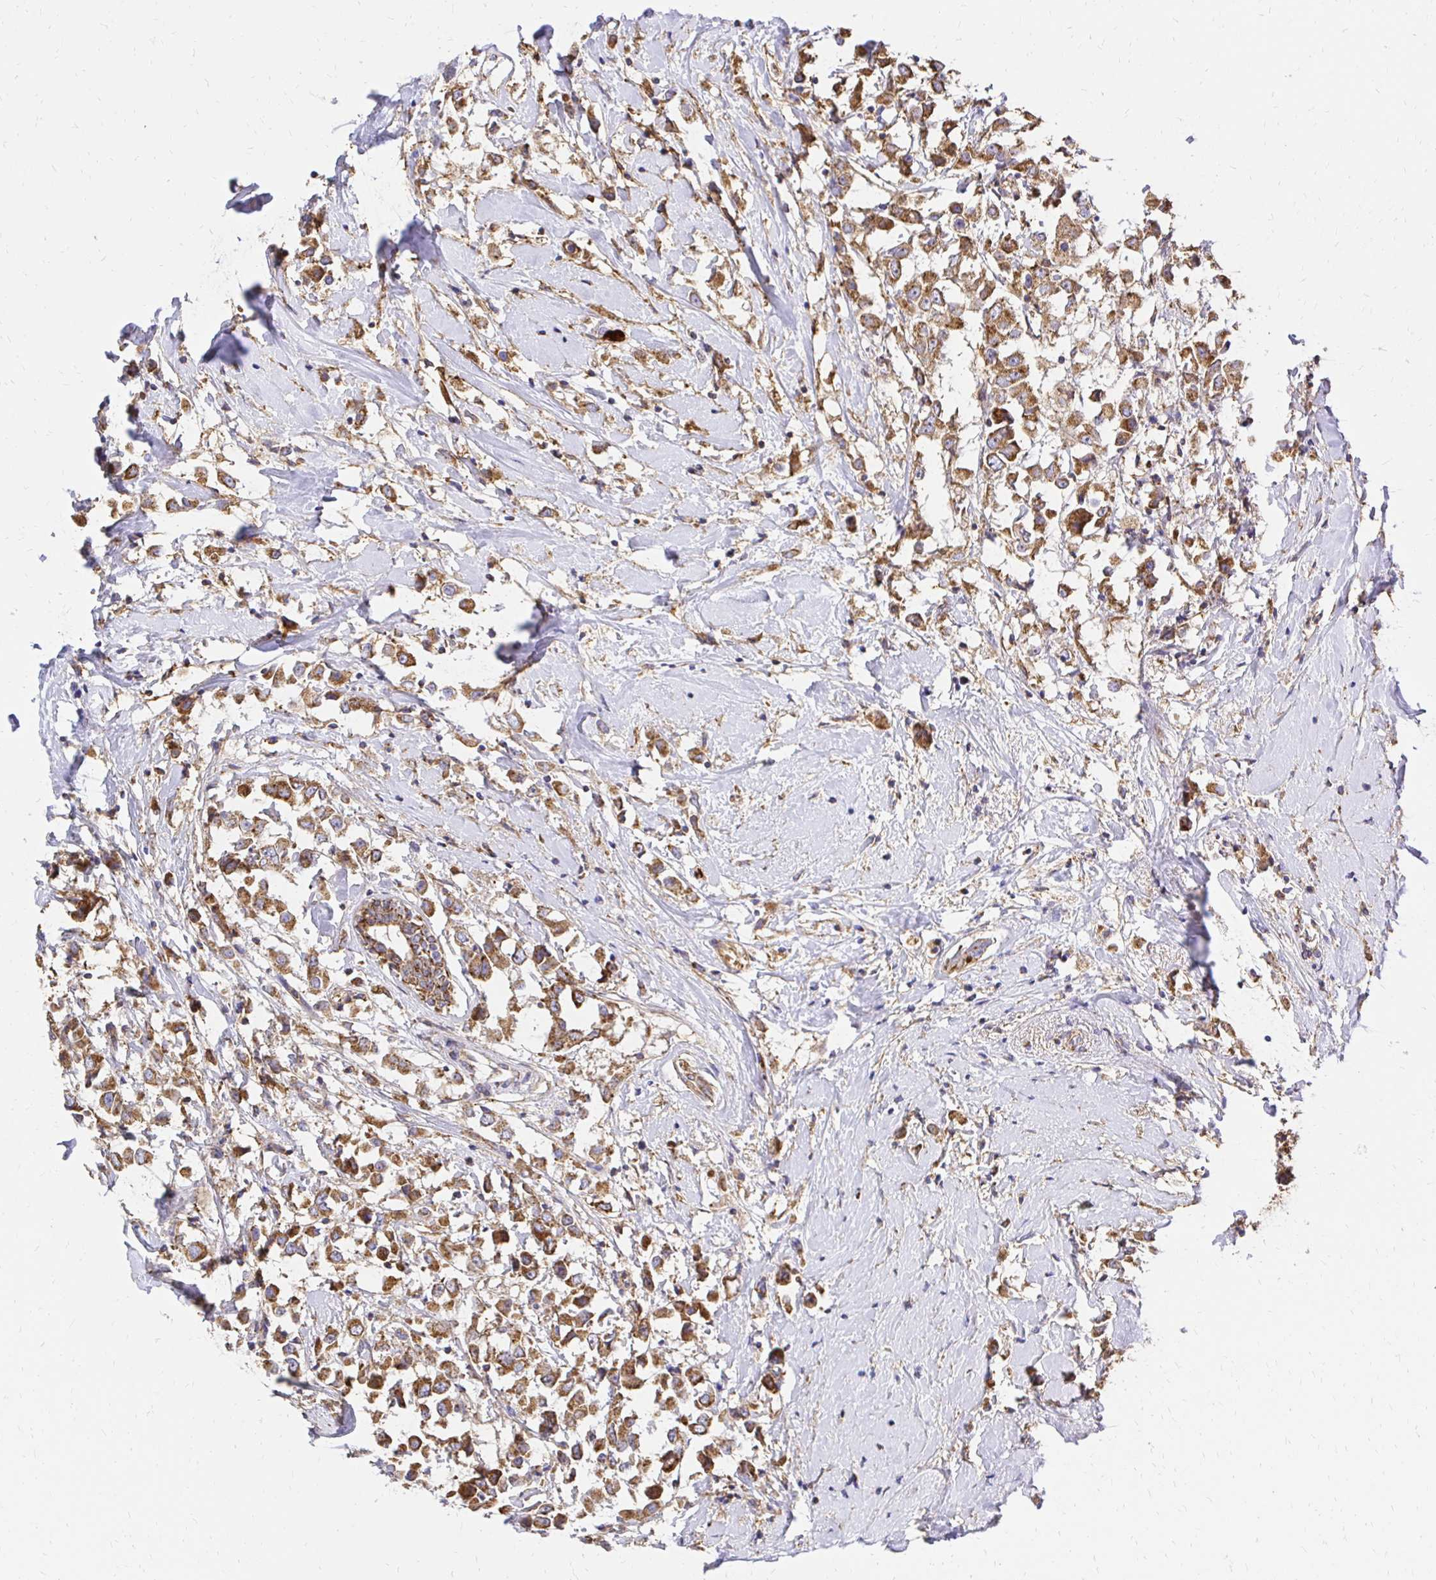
{"staining": {"intensity": "moderate", "quantity": ">75%", "location": "cytoplasmic/membranous"}, "tissue": "breast cancer", "cell_type": "Tumor cells", "image_type": "cancer", "snomed": [{"axis": "morphology", "description": "Duct carcinoma"}, {"axis": "topography", "description": "Breast"}], "caption": "Immunohistochemistry (IHC) photomicrograph of neoplastic tissue: human infiltrating ductal carcinoma (breast) stained using immunohistochemistry (IHC) reveals medium levels of moderate protein expression localized specifically in the cytoplasmic/membranous of tumor cells, appearing as a cytoplasmic/membranous brown color.", "gene": "MRPL13", "patient": {"sex": "female", "age": 61}}